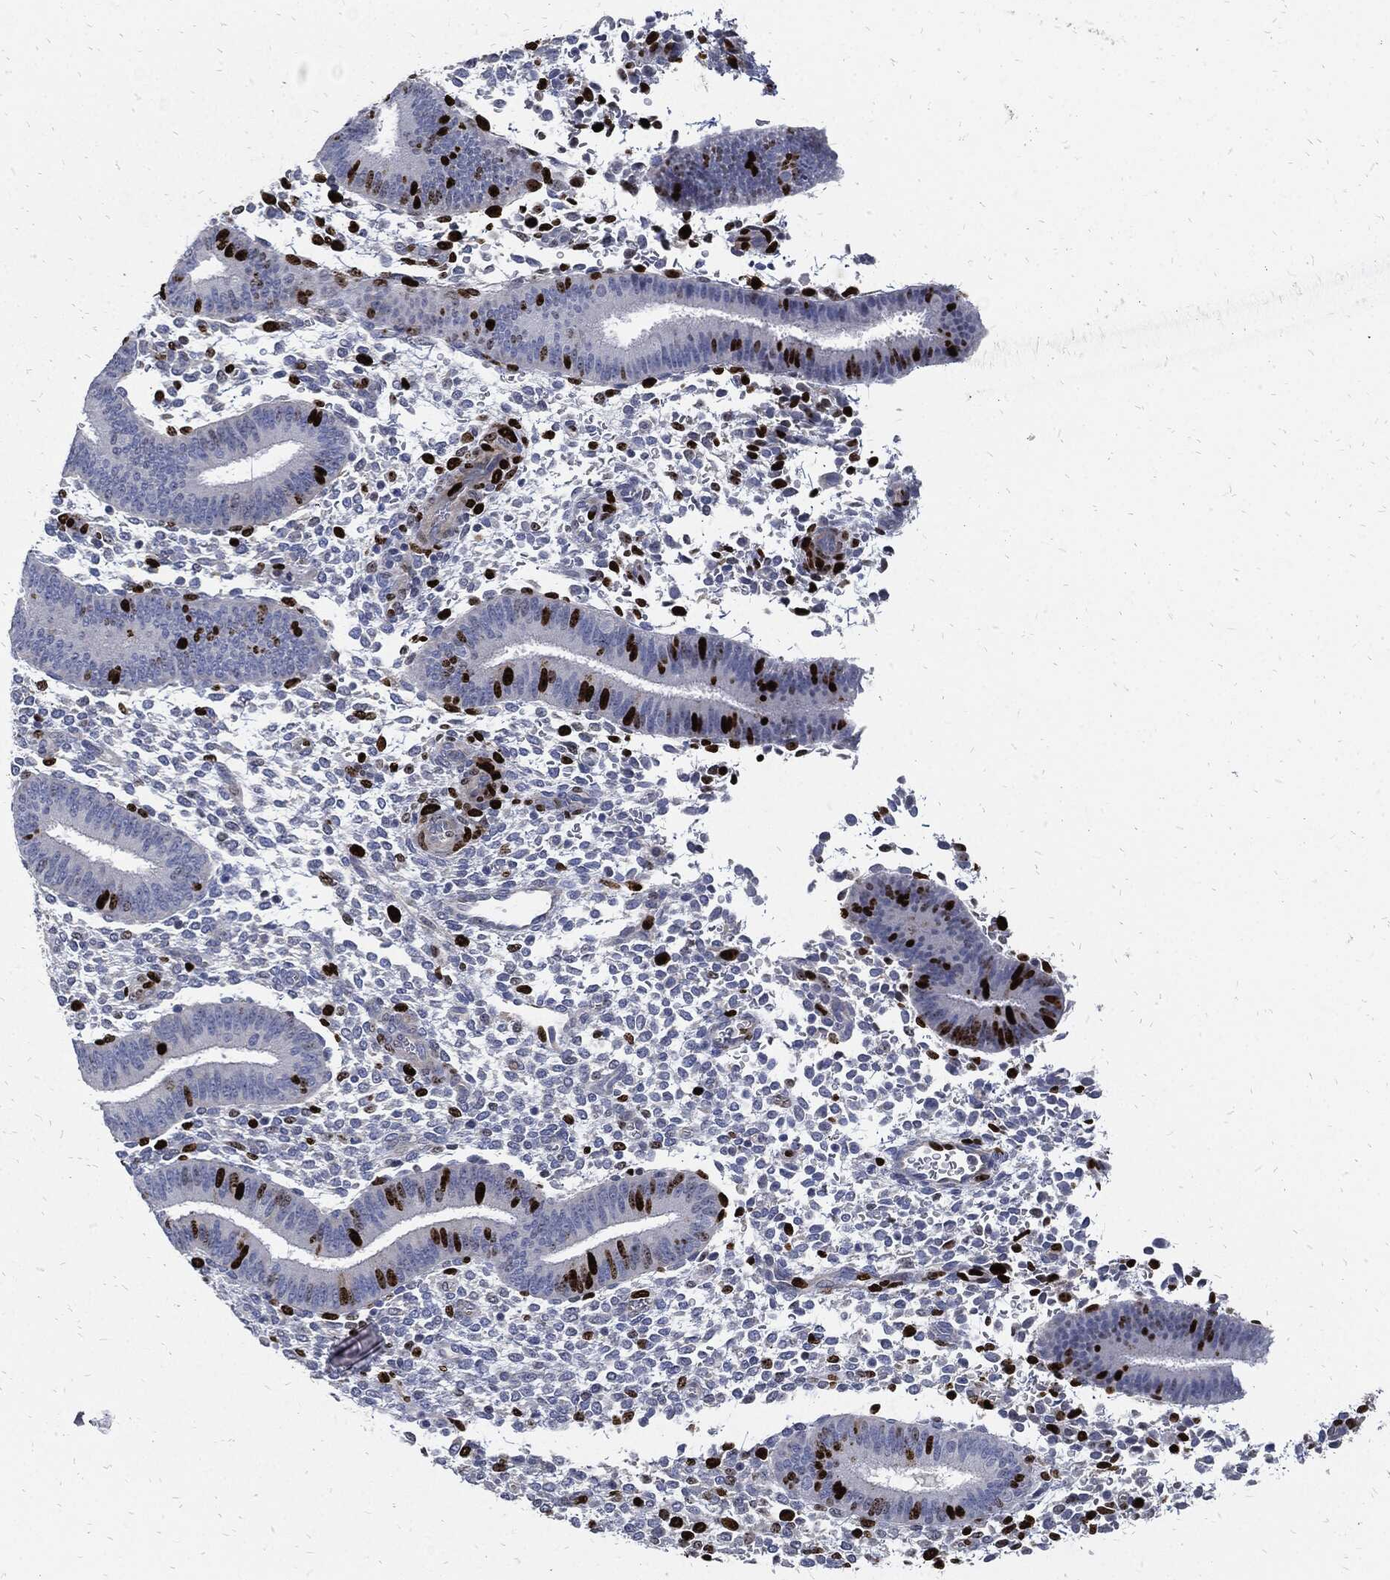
{"staining": {"intensity": "negative", "quantity": "none", "location": "none"}, "tissue": "endometrium", "cell_type": "Cells in endometrial stroma", "image_type": "normal", "snomed": [{"axis": "morphology", "description": "Normal tissue, NOS"}, {"axis": "topography", "description": "Endometrium"}], "caption": "Protein analysis of normal endometrium displays no significant staining in cells in endometrial stroma.", "gene": "MKI67", "patient": {"sex": "female", "age": 39}}